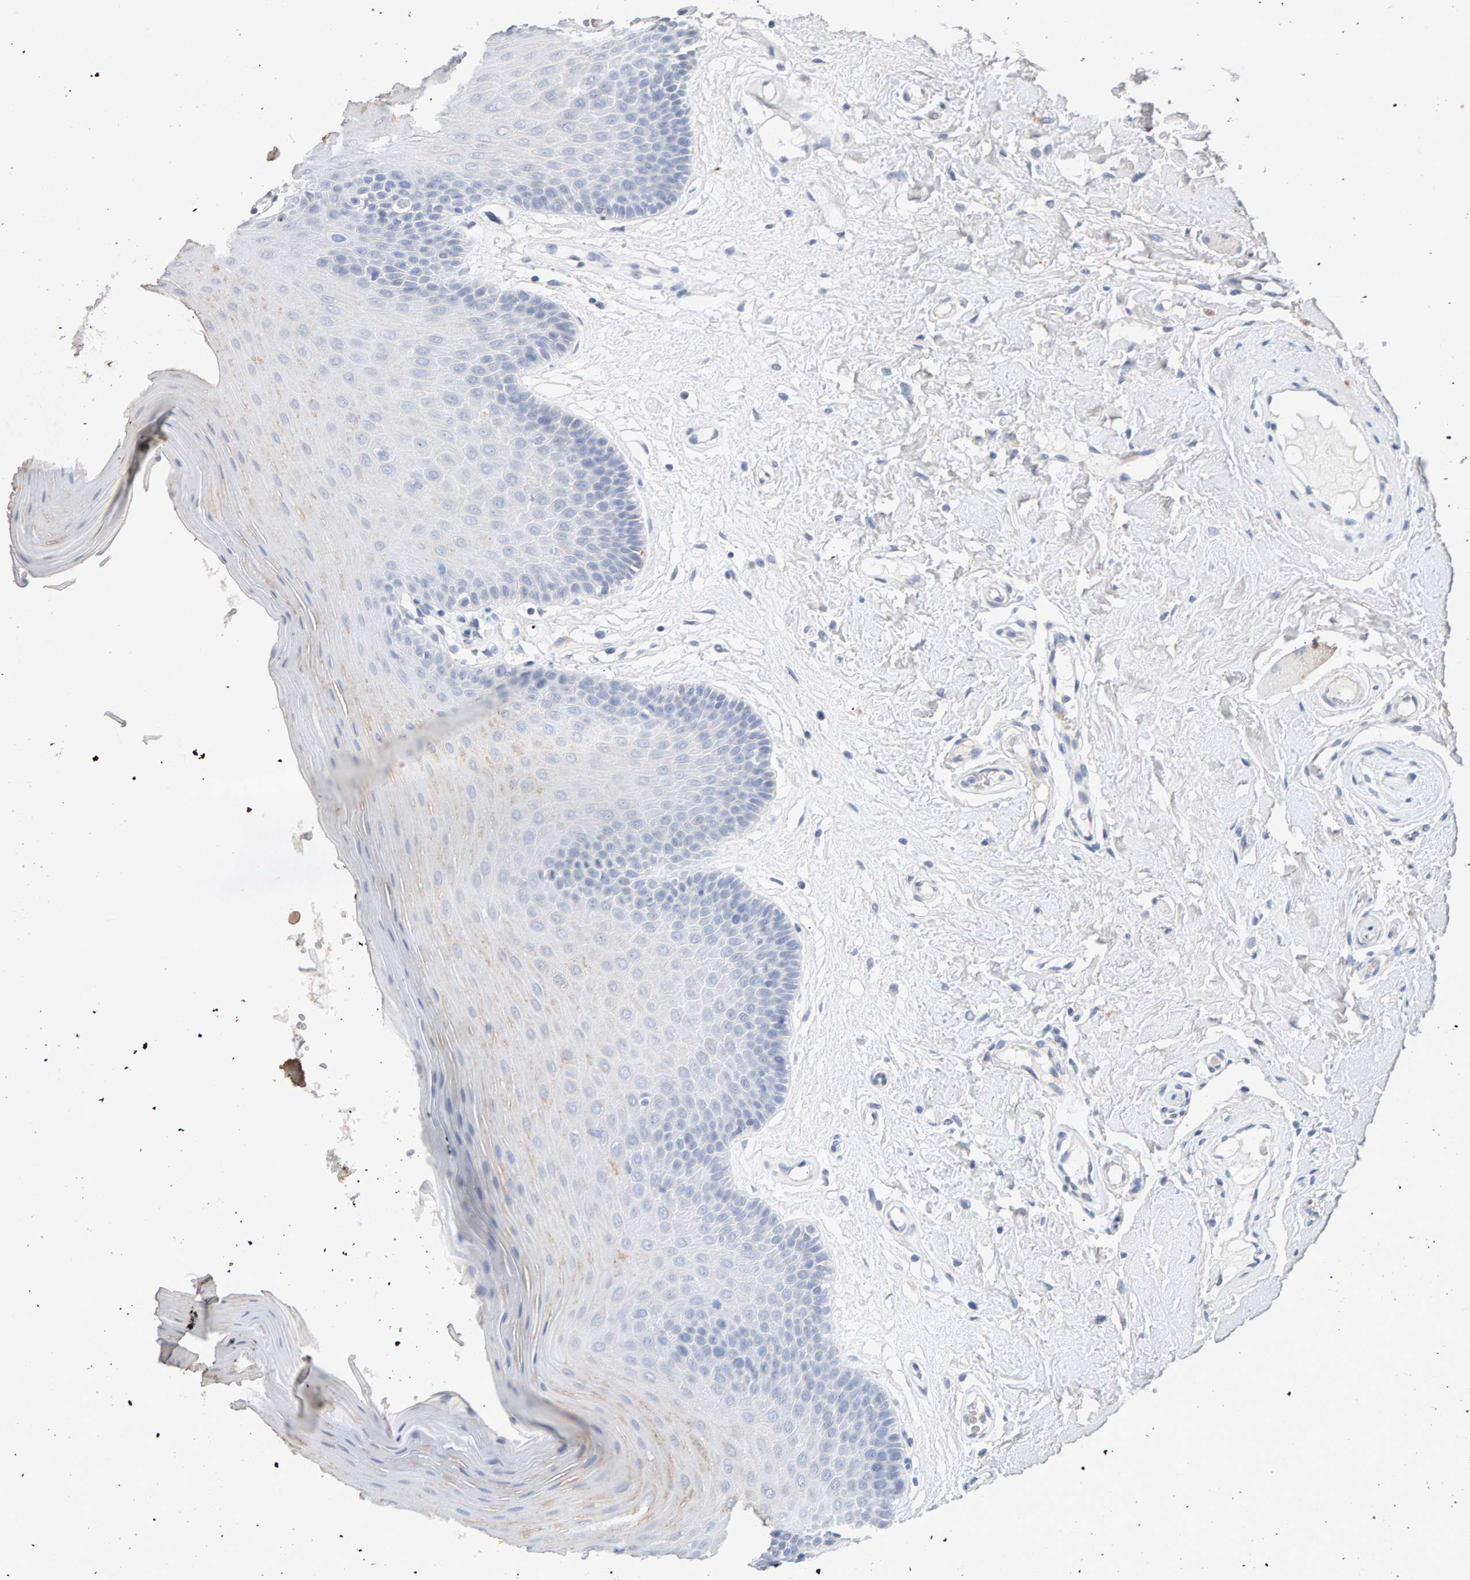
{"staining": {"intensity": "weak", "quantity": "<25%", "location": "cytoplasmic/membranous"}, "tissue": "oral mucosa", "cell_type": "Squamous epithelial cells", "image_type": "normal", "snomed": [{"axis": "morphology", "description": "Normal tissue, NOS"}, {"axis": "morphology", "description": "Squamous cell carcinoma, NOS"}, {"axis": "topography", "description": "Skeletal muscle"}, {"axis": "topography", "description": "Adipose tissue"}, {"axis": "topography", "description": "Vascular tissue"}, {"axis": "topography", "description": "Oral tissue"}, {"axis": "topography", "description": "Peripheral nerve tissue"}, {"axis": "topography", "description": "Head-Neck"}], "caption": "DAB immunohistochemical staining of unremarkable oral mucosa demonstrates no significant positivity in squamous epithelial cells. (DAB (3,3'-diaminobenzidine) immunohistochemistry, high magnification).", "gene": "PTPRM", "patient": {"sex": "male", "age": 71}}